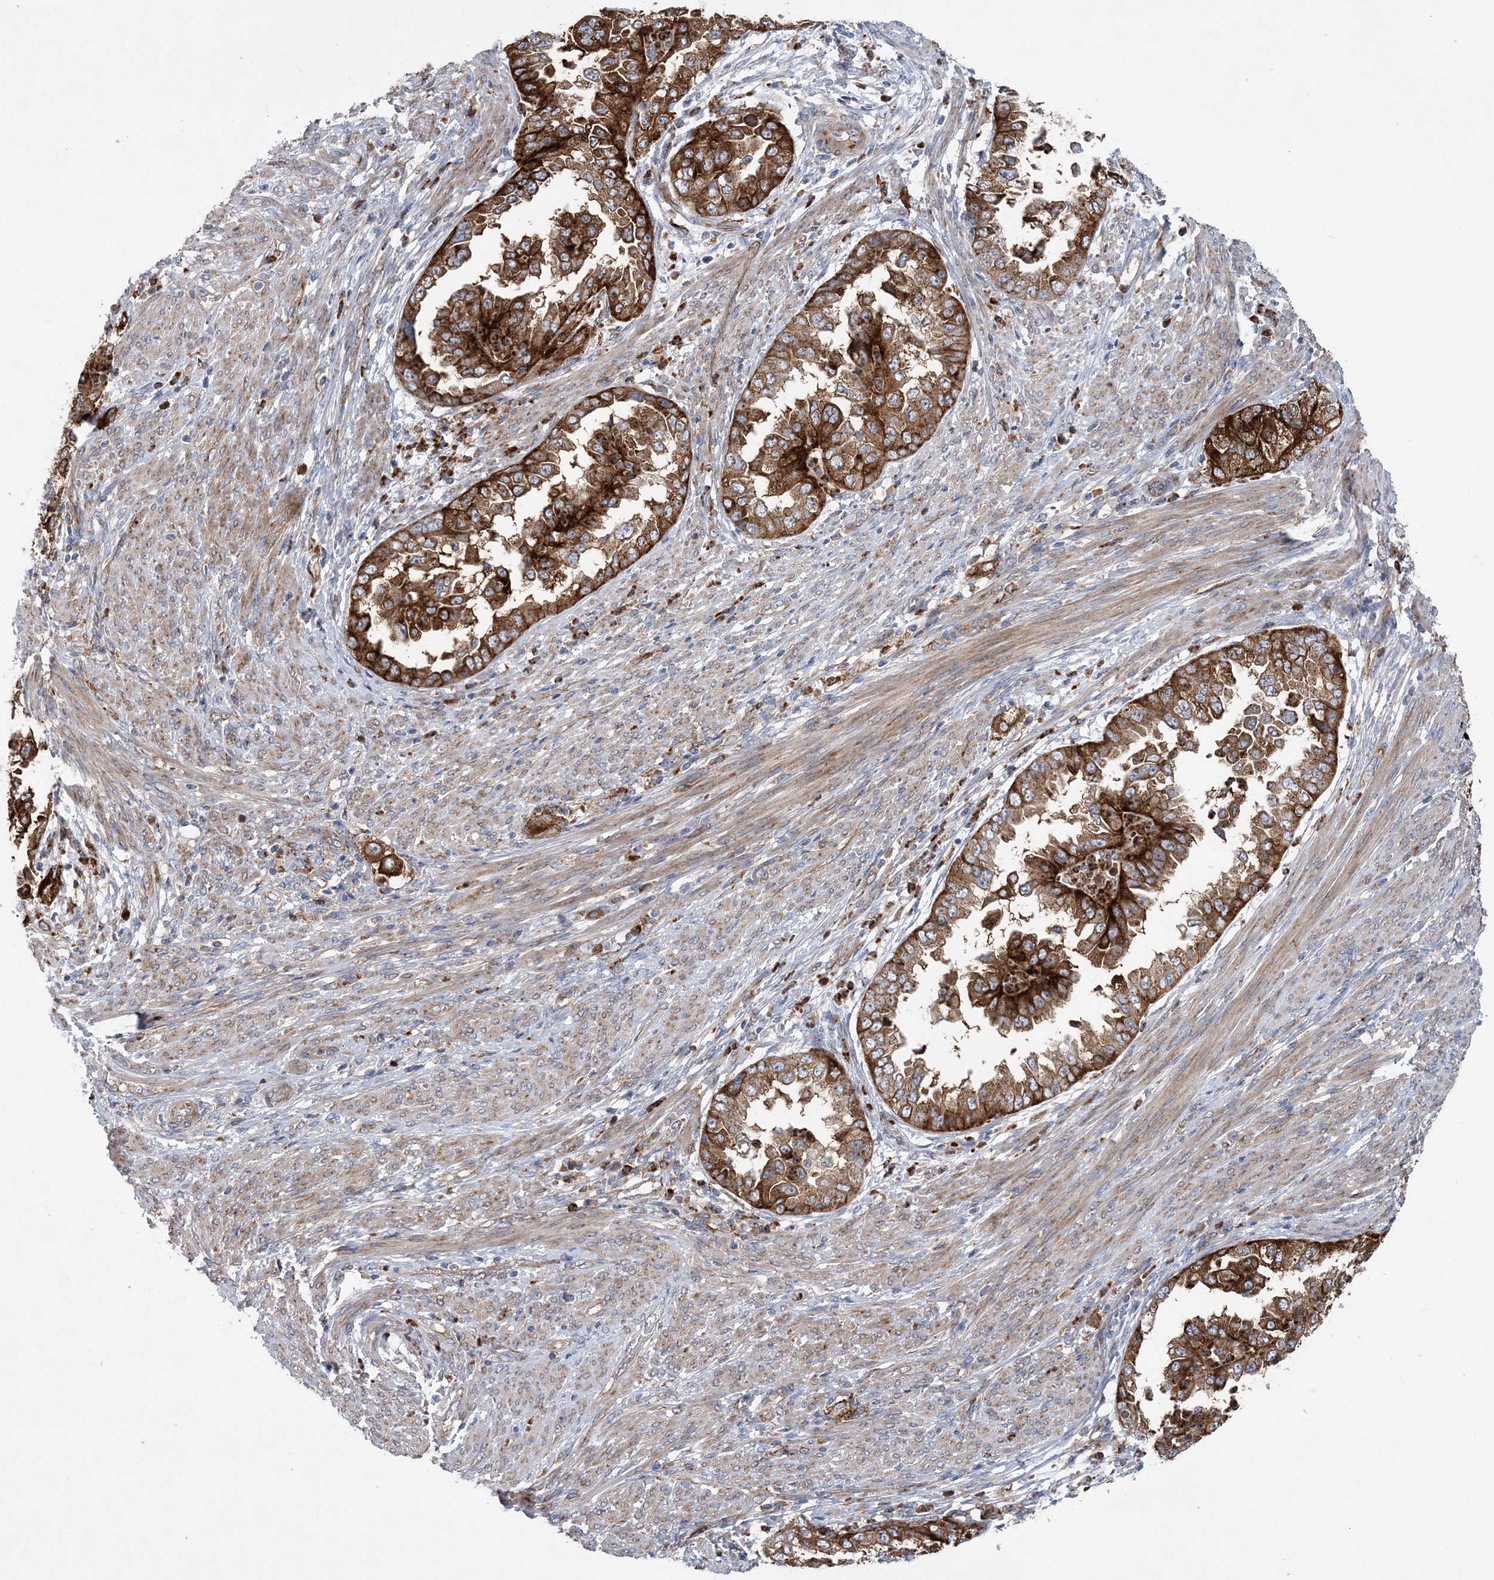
{"staining": {"intensity": "strong", "quantity": ">75%", "location": "cytoplasmic/membranous"}, "tissue": "endometrial cancer", "cell_type": "Tumor cells", "image_type": "cancer", "snomed": [{"axis": "morphology", "description": "Adenocarcinoma, NOS"}, {"axis": "topography", "description": "Endometrium"}], "caption": "Human endometrial cancer stained with a brown dye shows strong cytoplasmic/membranous positive staining in about >75% of tumor cells.", "gene": "PTTG1IP", "patient": {"sex": "female", "age": 85}}